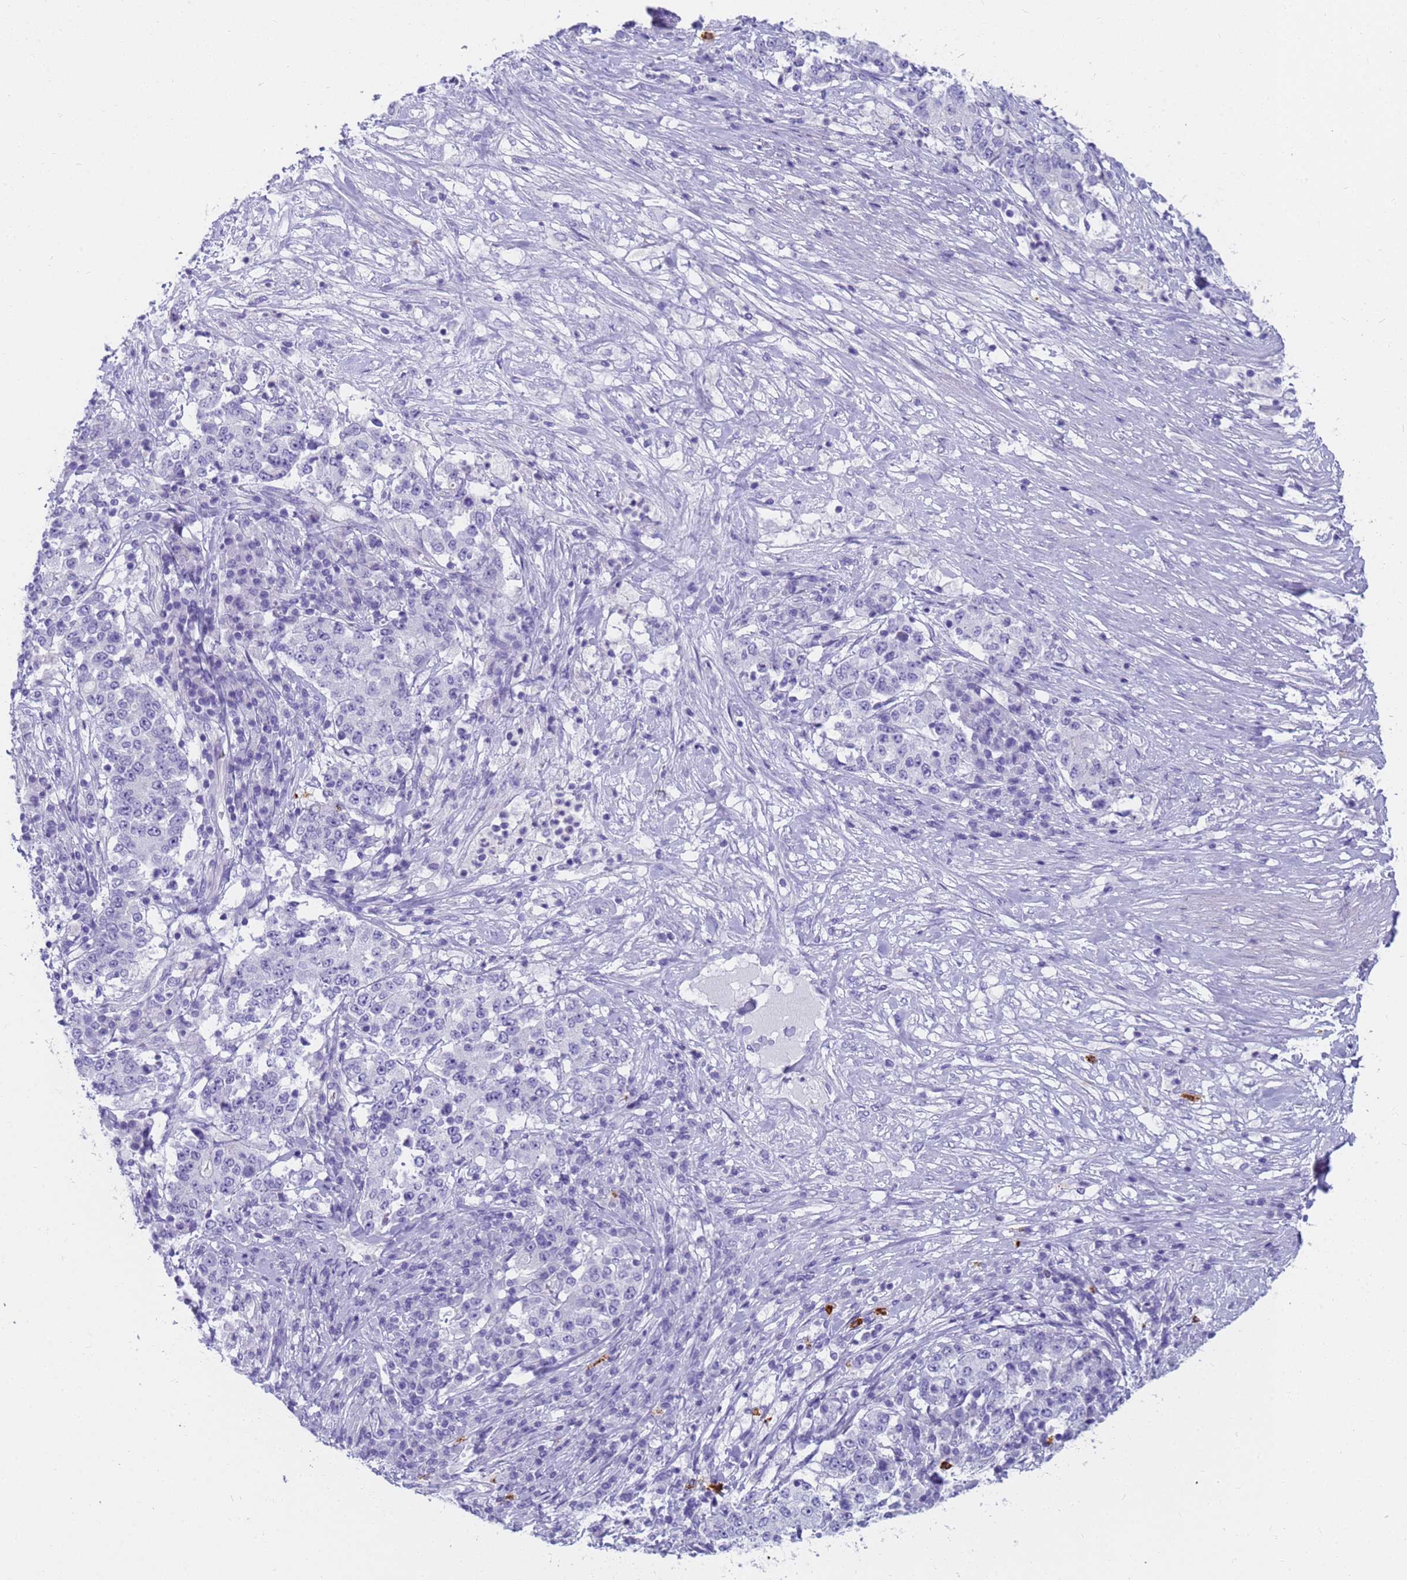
{"staining": {"intensity": "negative", "quantity": "none", "location": "none"}, "tissue": "stomach cancer", "cell_type": "Tumor cells", "image_type": "cancer", "snomed": [{"axis": "morphology", "description": "Adenocarcinoma, NOS"}, {"axis": "topography", "description": "Stomach"}], "caption": "Immunohistochemical staining of human stomach adenocarcinoma shows no significant expression in tumor cells.", "gene": "RNASE2", "patient": {"sex": "male", "age": 59}}